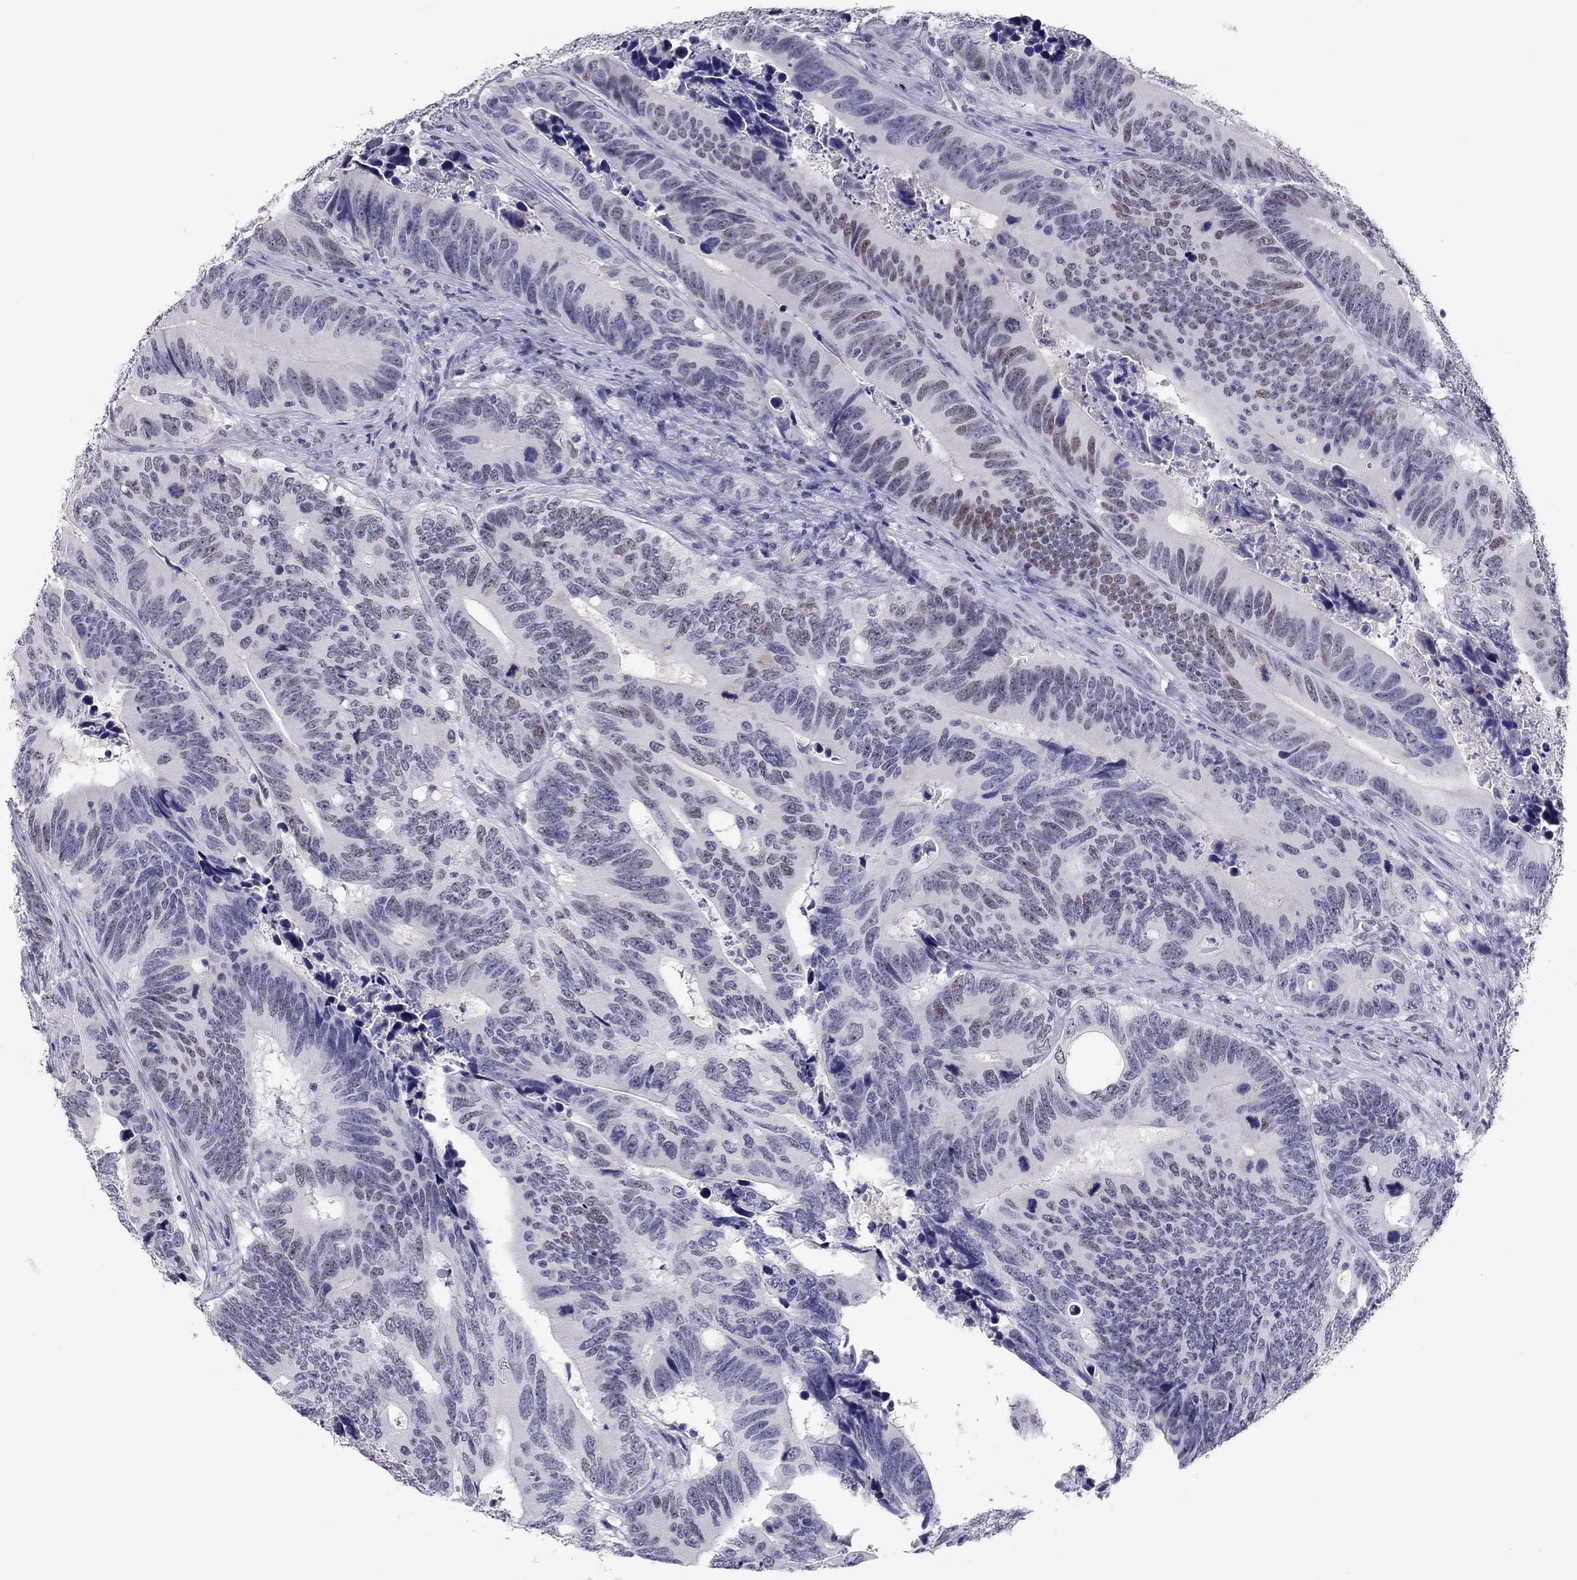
{"staining": {"intensity": "moderate", "quantity": "<25%", "location": "nuclear"}, "tissue": "colorectal cancer", "cell_type": "Tumor cells", "image_type": "cancer", "snomed": [{"axis": "morphology", "description": "Adenocarcinoma, NOS"}, {"axis": "topography", "description": "Colon"}], "caption": "The histopathology image demonstrates a brown stain indicating the presence of a protein in the nuclear of tumor cells in adenocarcinoma (colorectal).", "gene": "PHOX2A", "patient": {"sex": "female", "age": 90}}